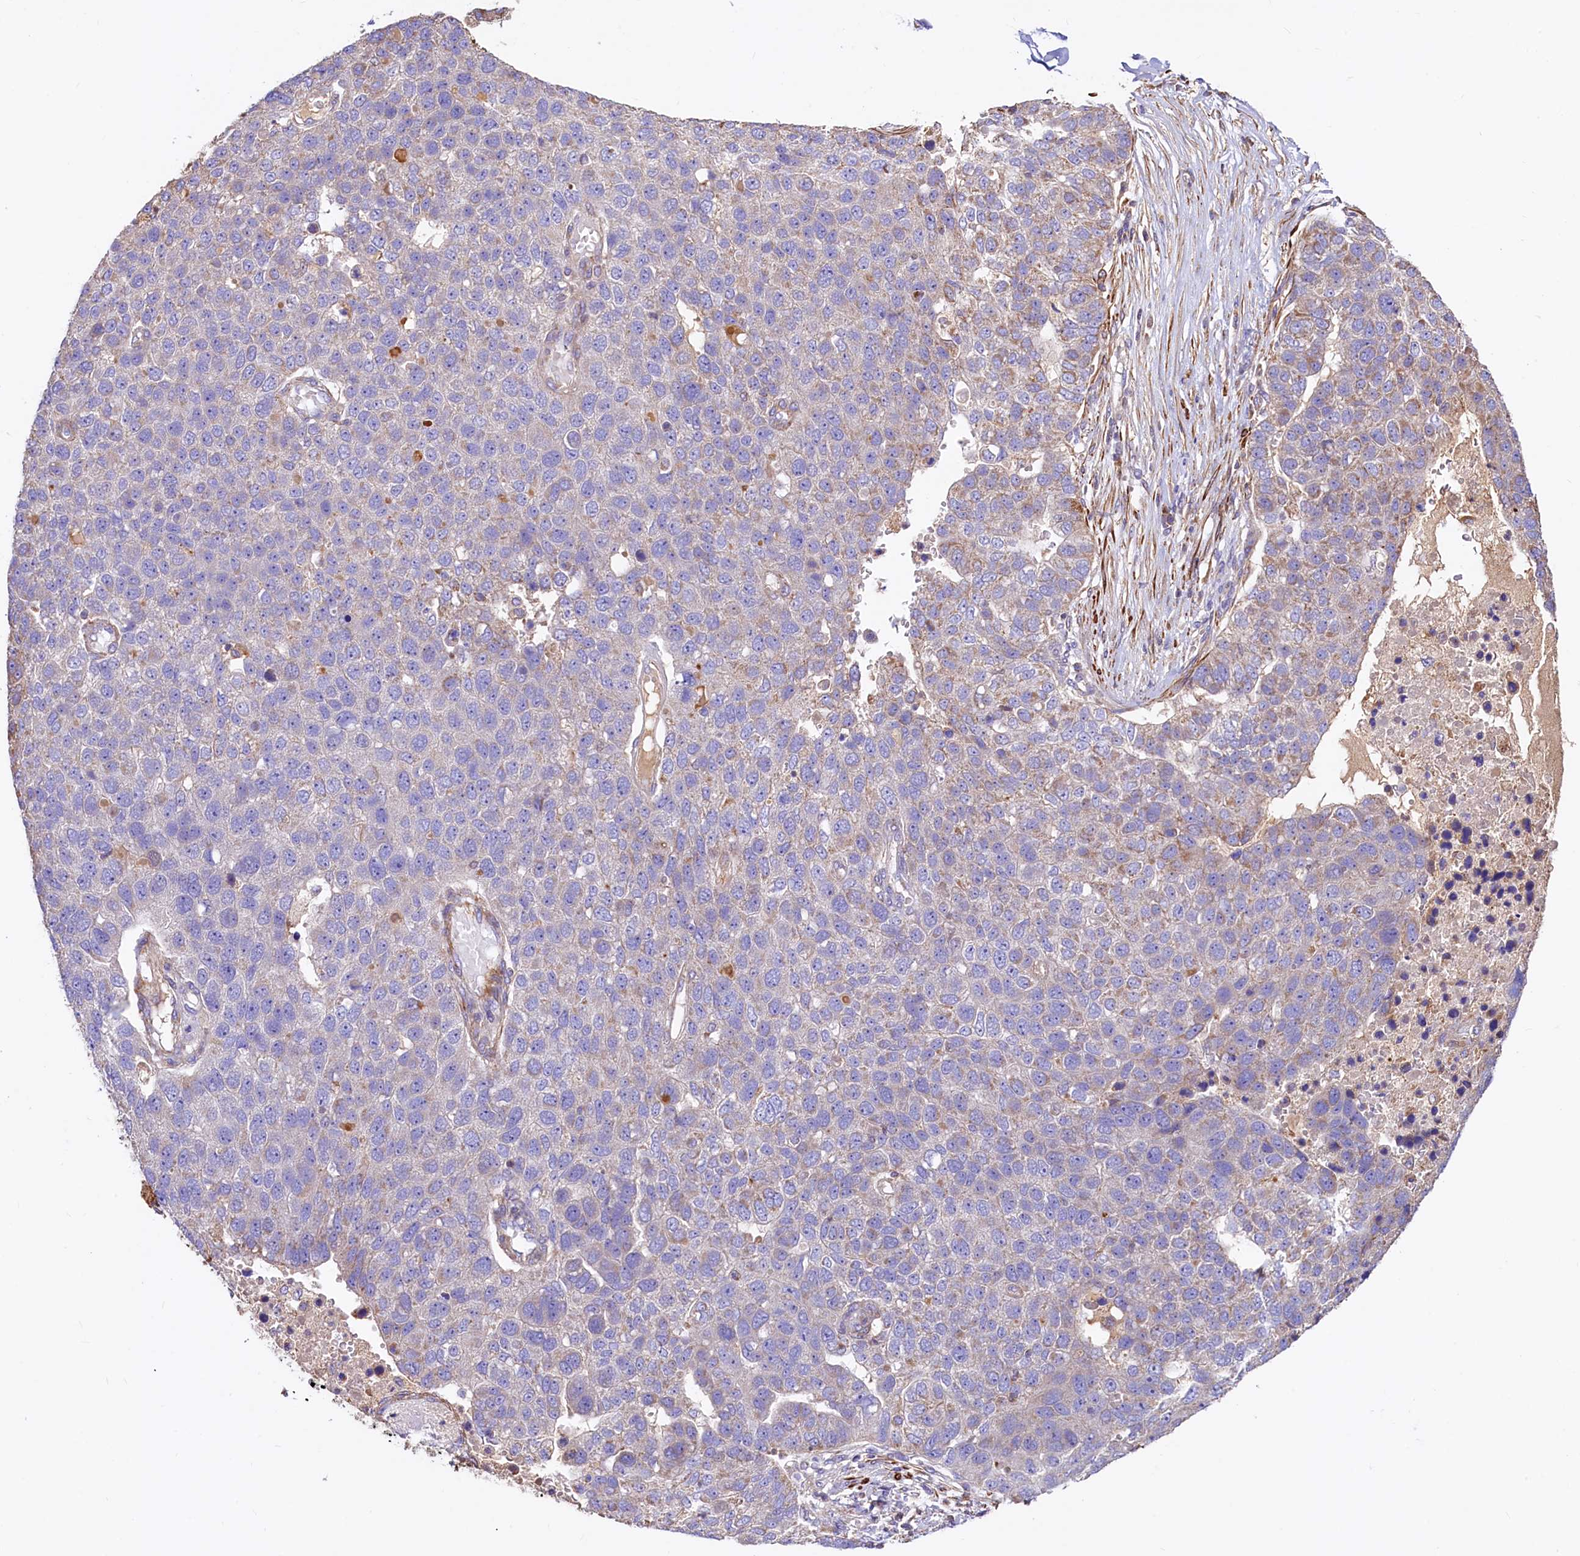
{"staining": {"intensity": "negative", "quantity": "none", "location": "none"}, "tissue": "pancreatic cancer", "cell_type": "Tumor cells", "image_type": "cancer", "snomed": [{"axis": "morphology", "description": "Adenocarcinoma, NOS"}, {"axis": "topography", "description": "Pancreas"}], "caption": "Tumor cells show no significant staining in pancreatic cancer.", "gene": "CIAO3", "patient": {"sex": "female", "age": 61}}